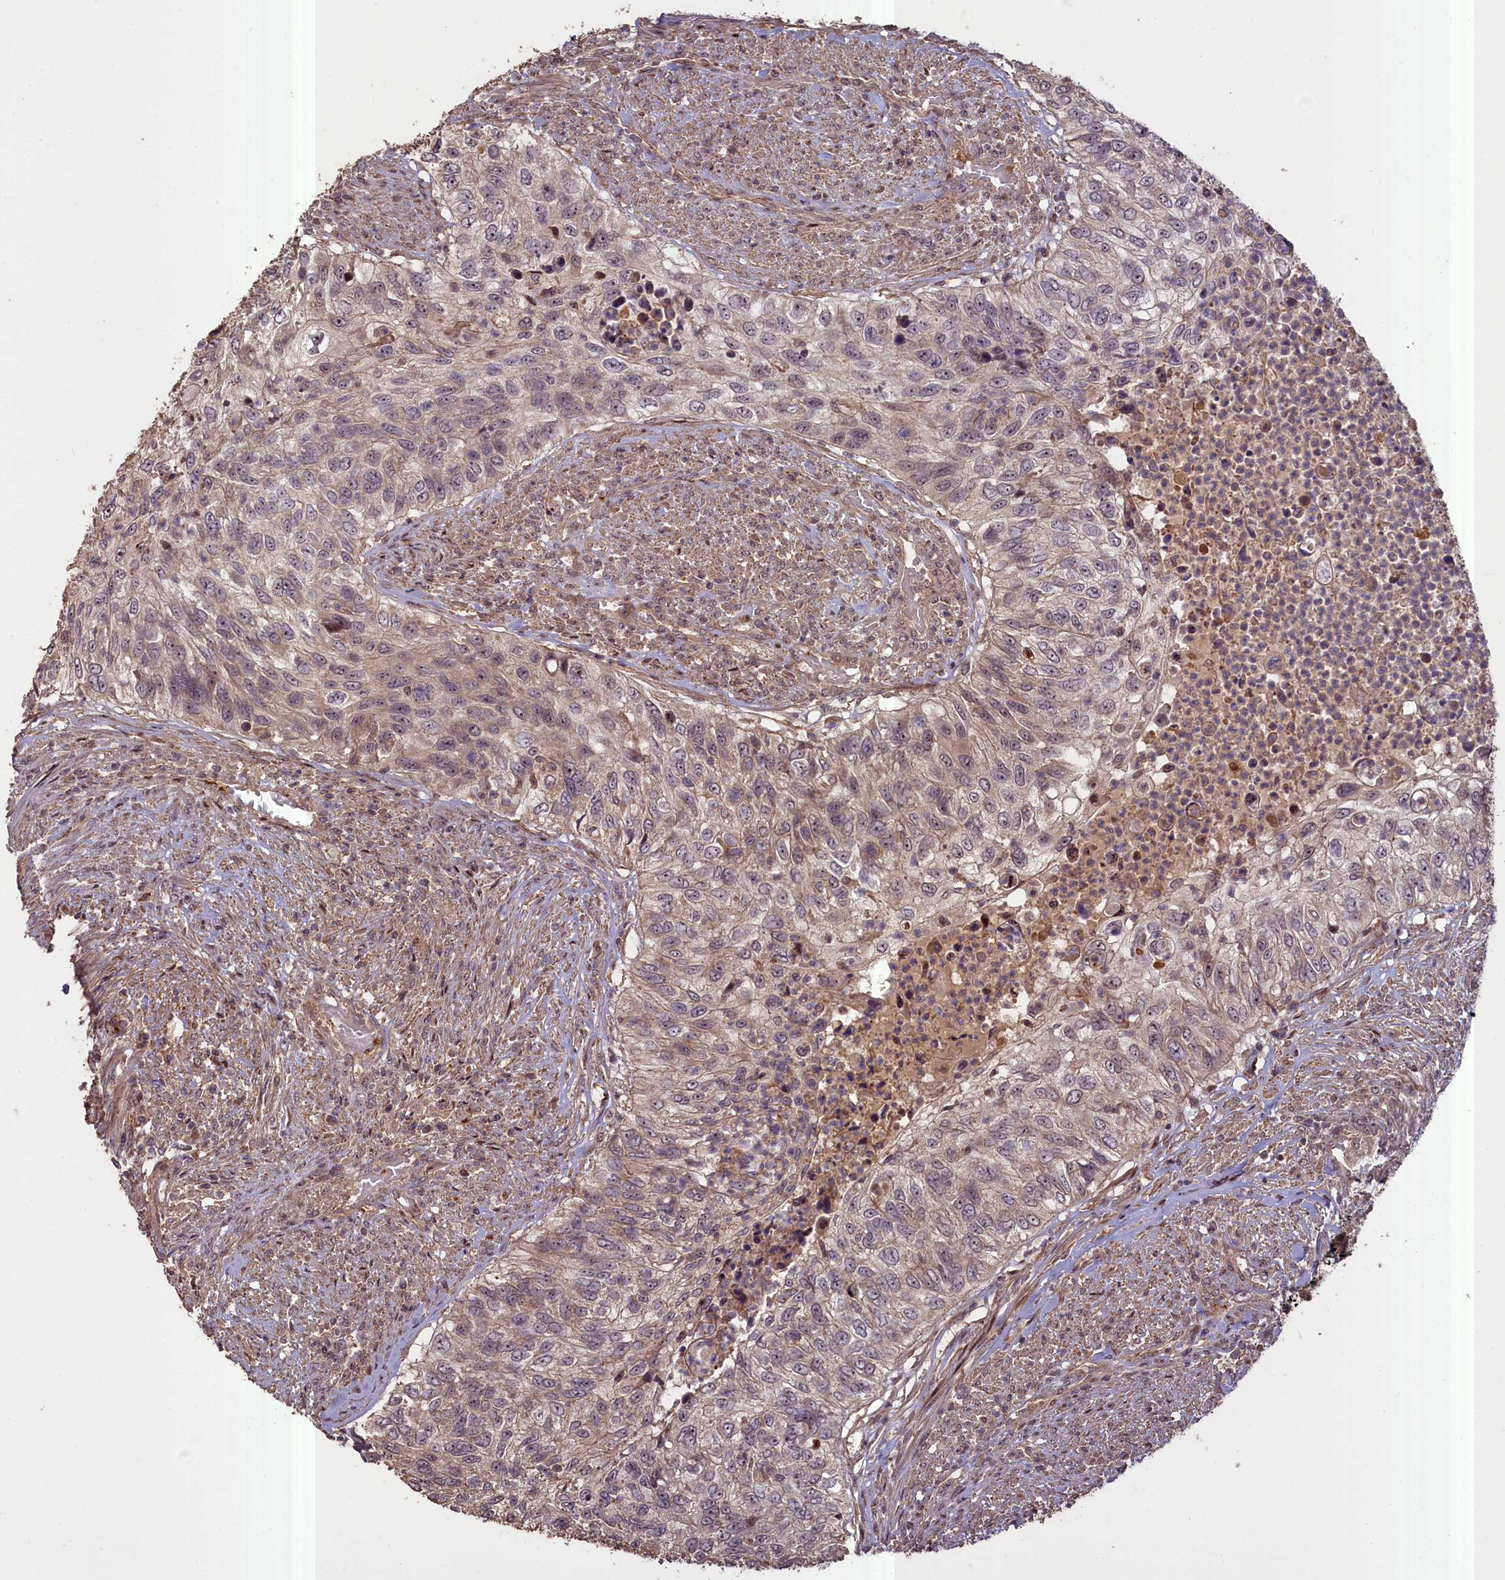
{"staining": {"intensity": "weak", "quantity": ">75%", "location": "cytoplasmic/membranous"}, "tissue": "urothelial cancer", "cell_type": "Tumor cells", "image_type": "cancer", "snomed": [{"axis": "morphology", "description": "Urothelial carcinoma, High grade"}, {"axis": "topography", "description": "Urinary bladder"}], "caption": "Immunohistochemistry (DAB (3,3'-diaminobenzidine)) staining of high-grade urothelial carcinoma displays weak cytoplasmic/membranous protein expression in about >75% of tumor cells.", "gene": "FUZ", "patient": {"sex": "female", "age": 60}}